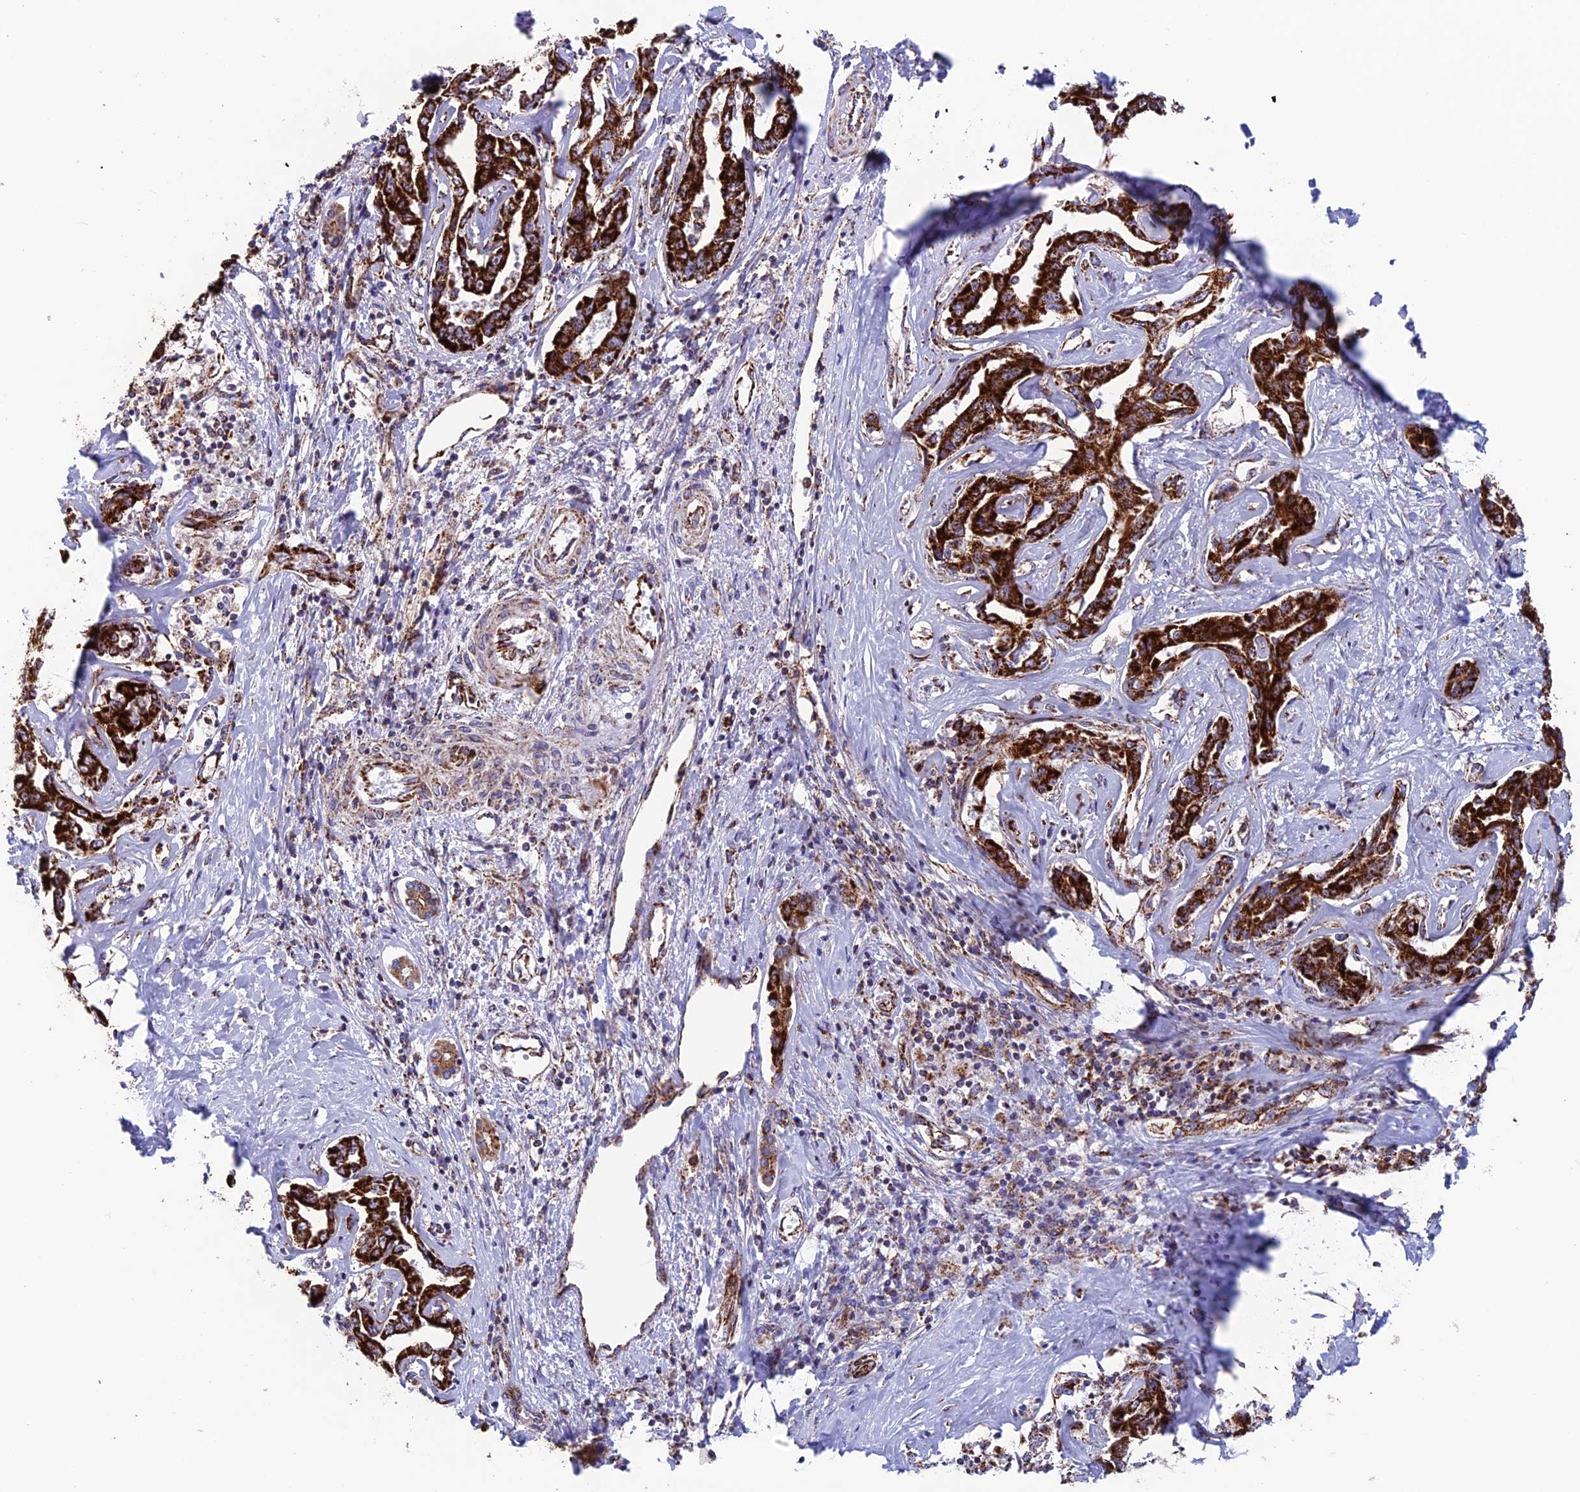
{"staining": {"intensity": "strong", "quantity": ">75%", "location": "cytoplasmic/membranous"}, "tissue": "liver cancer", "cell_type": "Tumor cells", "image_type": "cancer", "snomed": [{"axis": "morphology", "description": "Cholangiocarcinoma"}, {"axis": "topography", "description": "Liver"}], "caption": "Protein staining by immunohistochemistry (IHC) shows strong cytoplasmic/membranous expression in about >75% of tumor cells in liver cancer.", "gene": "MRPS18B", "patient": {"sex": "male", "age": 59}}